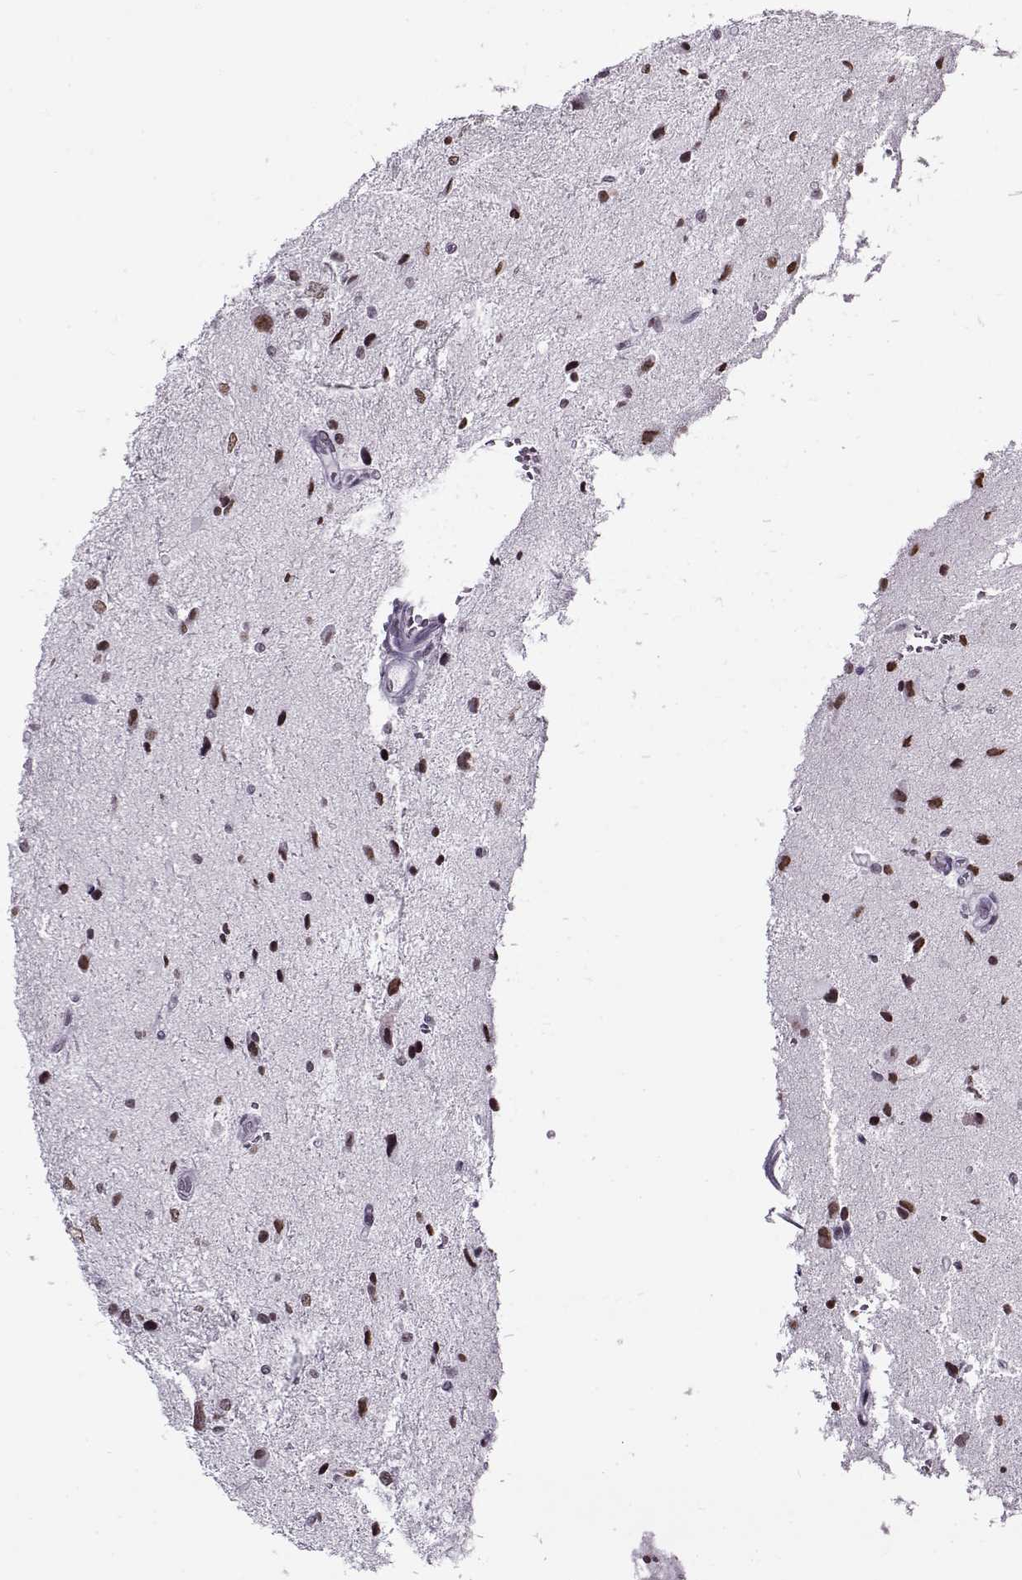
{"staining": {"intensity": "negative", "quantity": "none", "location": "none"}, "tissue": "glioma", "cell_type": "Tumor cells", "image_type": "cancer", "snomed": [{"axis": "morphology", "description": "Glioma, malignant, Low grade"}, {"axis": "topography", "description": "Brain"}], "caption": "Immunohistochemistry (IHC) micrograph of malignant glioma (low-grade) stained for a protein (brown), which displays no staining in tumor cells.", "gene": "PRMT8", "patient": {"sex": "female", "age": 32}}